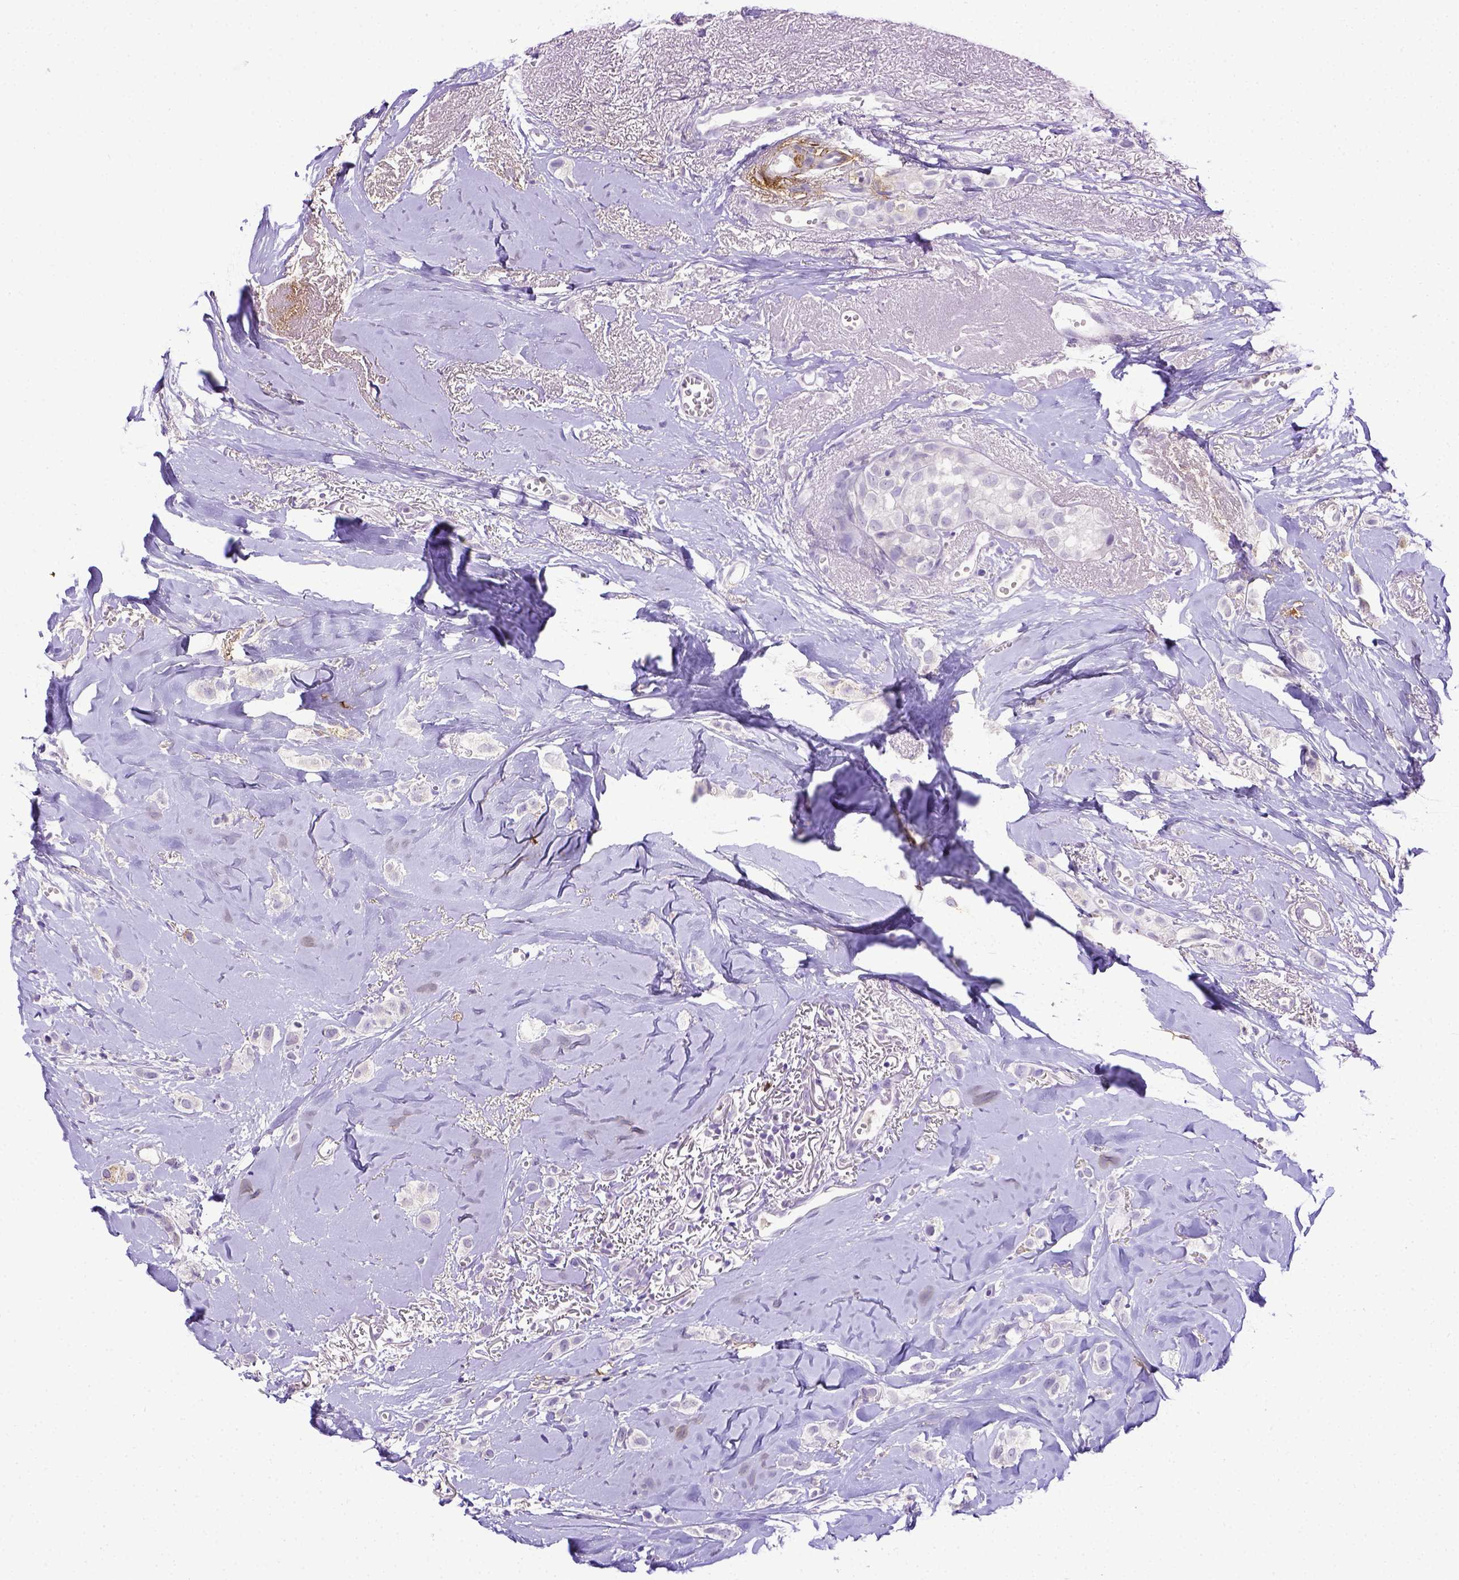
{"staining": {"intensity": "negative", "quantity": "none", "location": "none"}, "tissue": "breast cancer", "cell_type": "Tumor cells", "image_type": "cancer", "snomed": [{"axis": "morphology", "description": "Duct carcinoma"}, {"axis": "topography", "description": "Breast"}], "caption": "Micrograph shows no significant protein positivity in tumor cells of infiltrating ductal carcinoma (breast). (Brightfield microscopy of DAB immunohistochemistry (IHC) at high magnification).", "gene": "B3GAT1", "patient": {"sex": "female", "age": 85}}